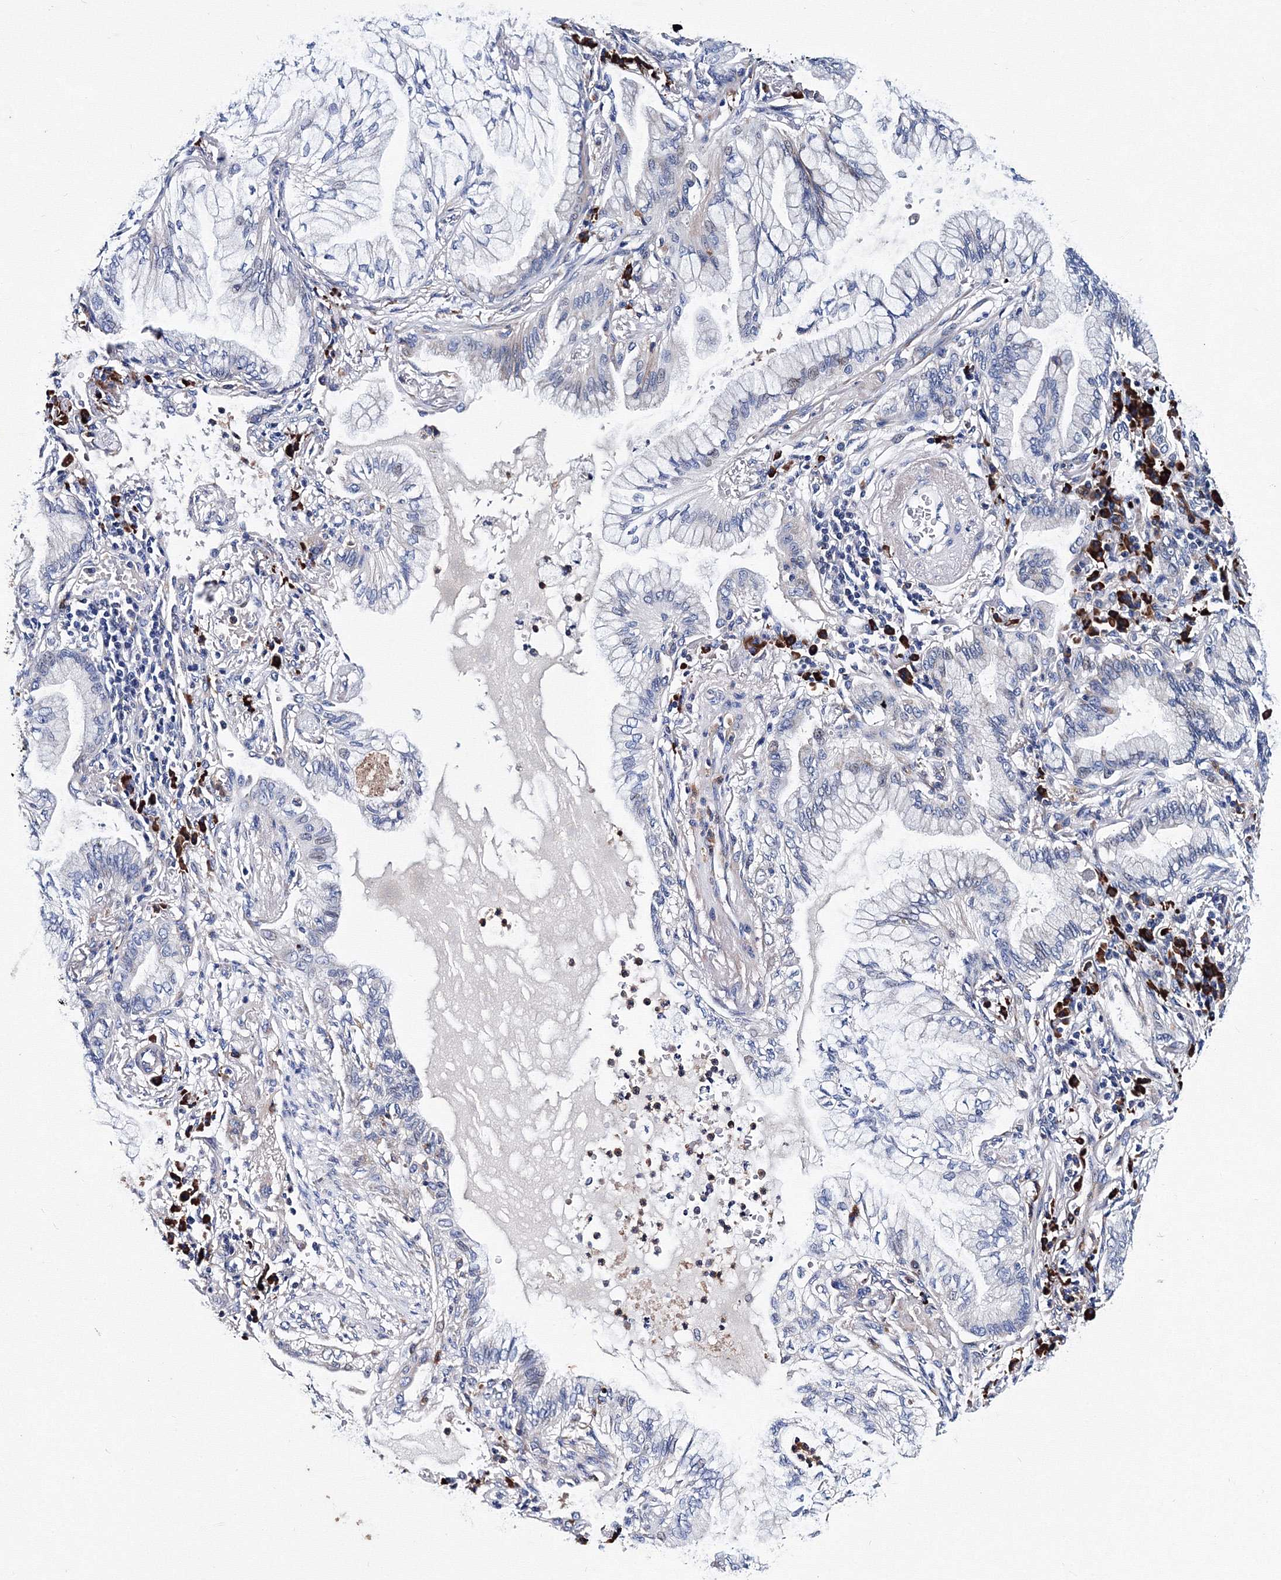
{"staining": {"intensity": "negative", "quantity": "none", "location": "none"}, "tissue": "lung cancer", "cell_type": "Tumor cells", "image_type": "cancer", "snomed": [{"axis": "morphology", "description": "Adenocarcinoma, NOS"}, {"axis": "topography", "description": "Lung"}], "caption": "High power microscopy image of an immunohistochemistry histopathology image of lung adenocarcinoma, revealing no significant staining in tumor cells.", "gene": "TRPM2", "patient": {"sex": "female", "age": 70}}